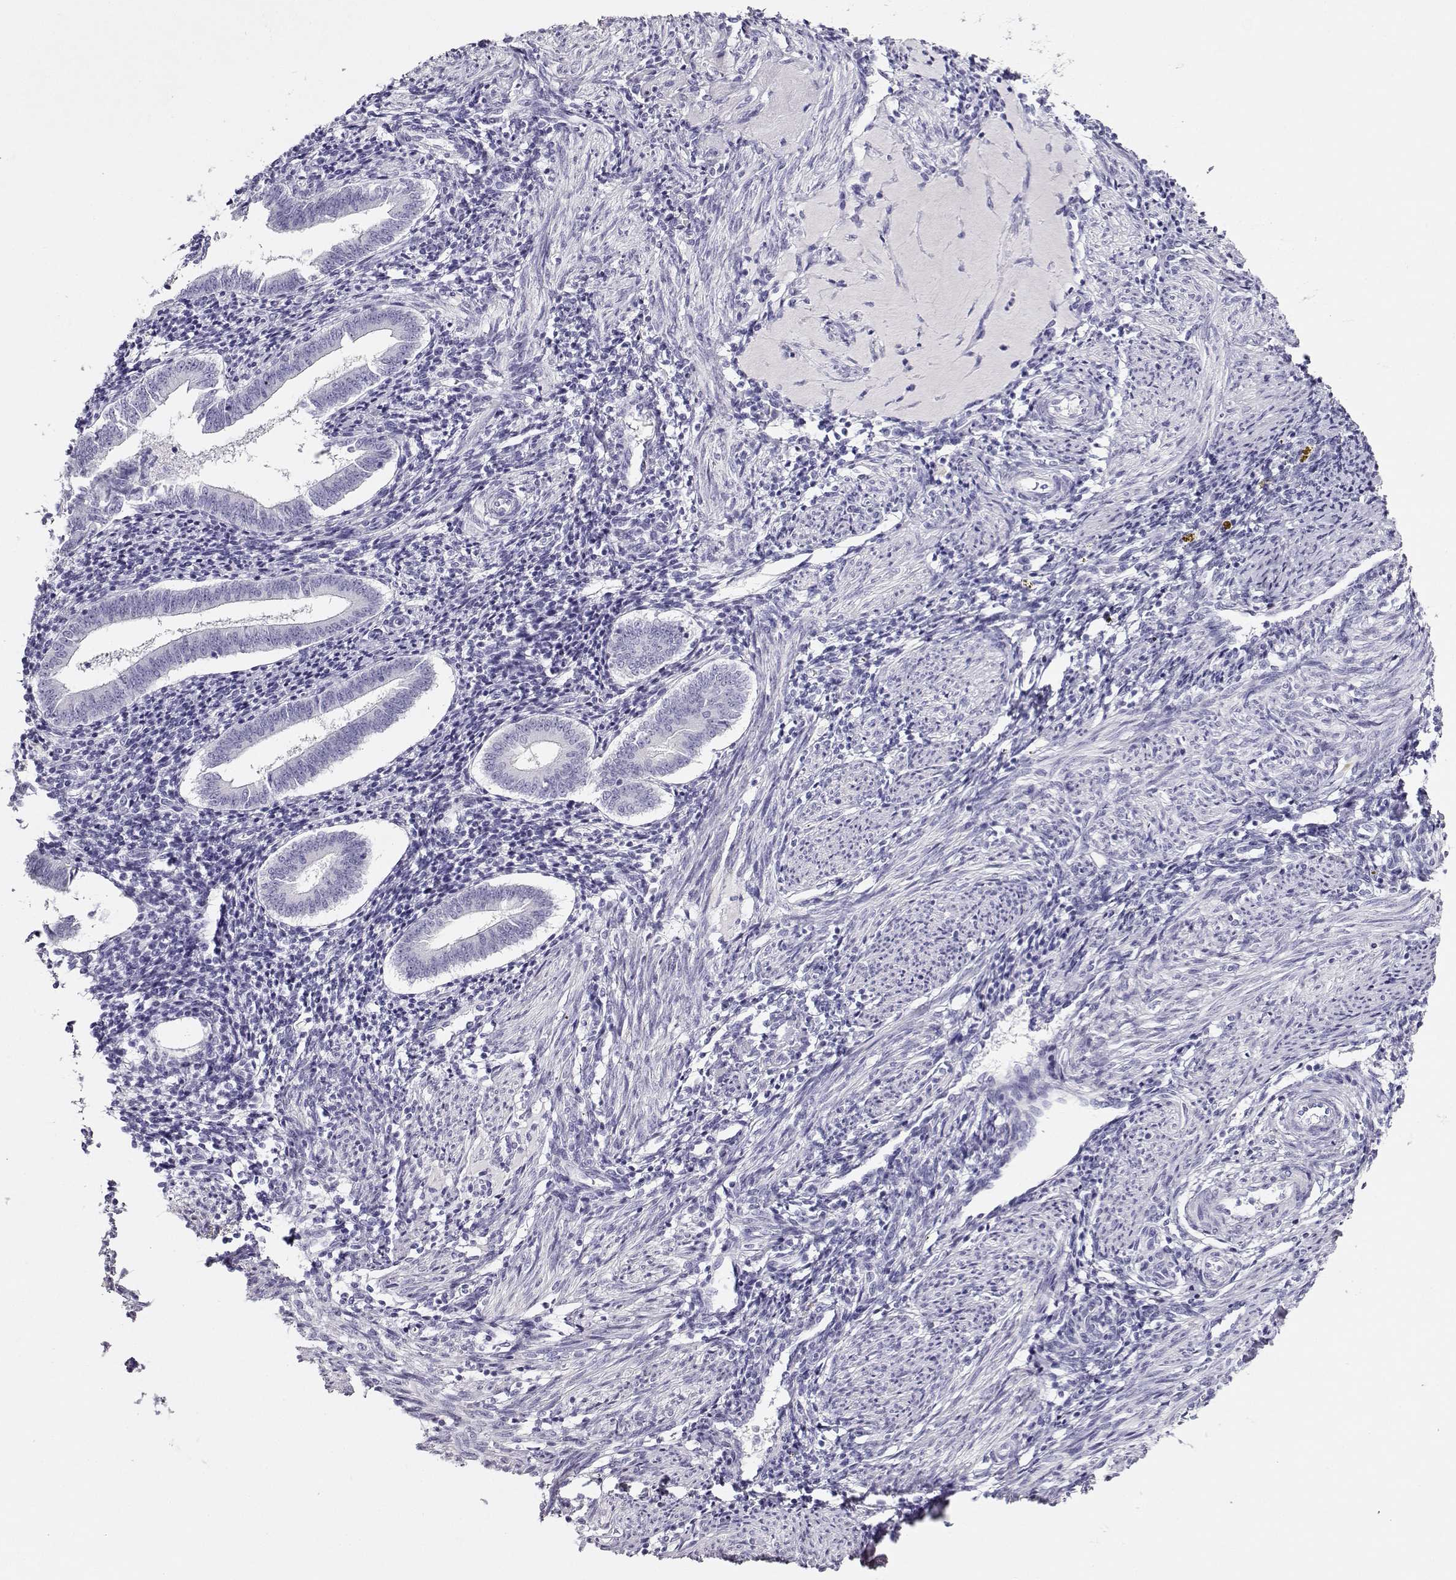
{"staining": {"intensity": "negative", "quantity": "none", "location": "none"}, "tissue": "endometrium", "cell_type": "Cells in endometrial stroma", "image_type": "normal", "snomed": [{"axis": "morphology", "description": "Normal tissue, NOS"}, {"axis": "topography", "description": "Endometrium"}], "caption": "Immunohistochemistry histopathology image of unremarkable endometrium: human endometrium stained with DAB (3,3'-diaminobenzidine) exhibits no significant protein expression in cells in endometrial stroma. (Brightfield microscopy of DAB immunohistochemistry at high magnification).", "gene": "CRX", "patient": {"sex": "female", "age": 25}}